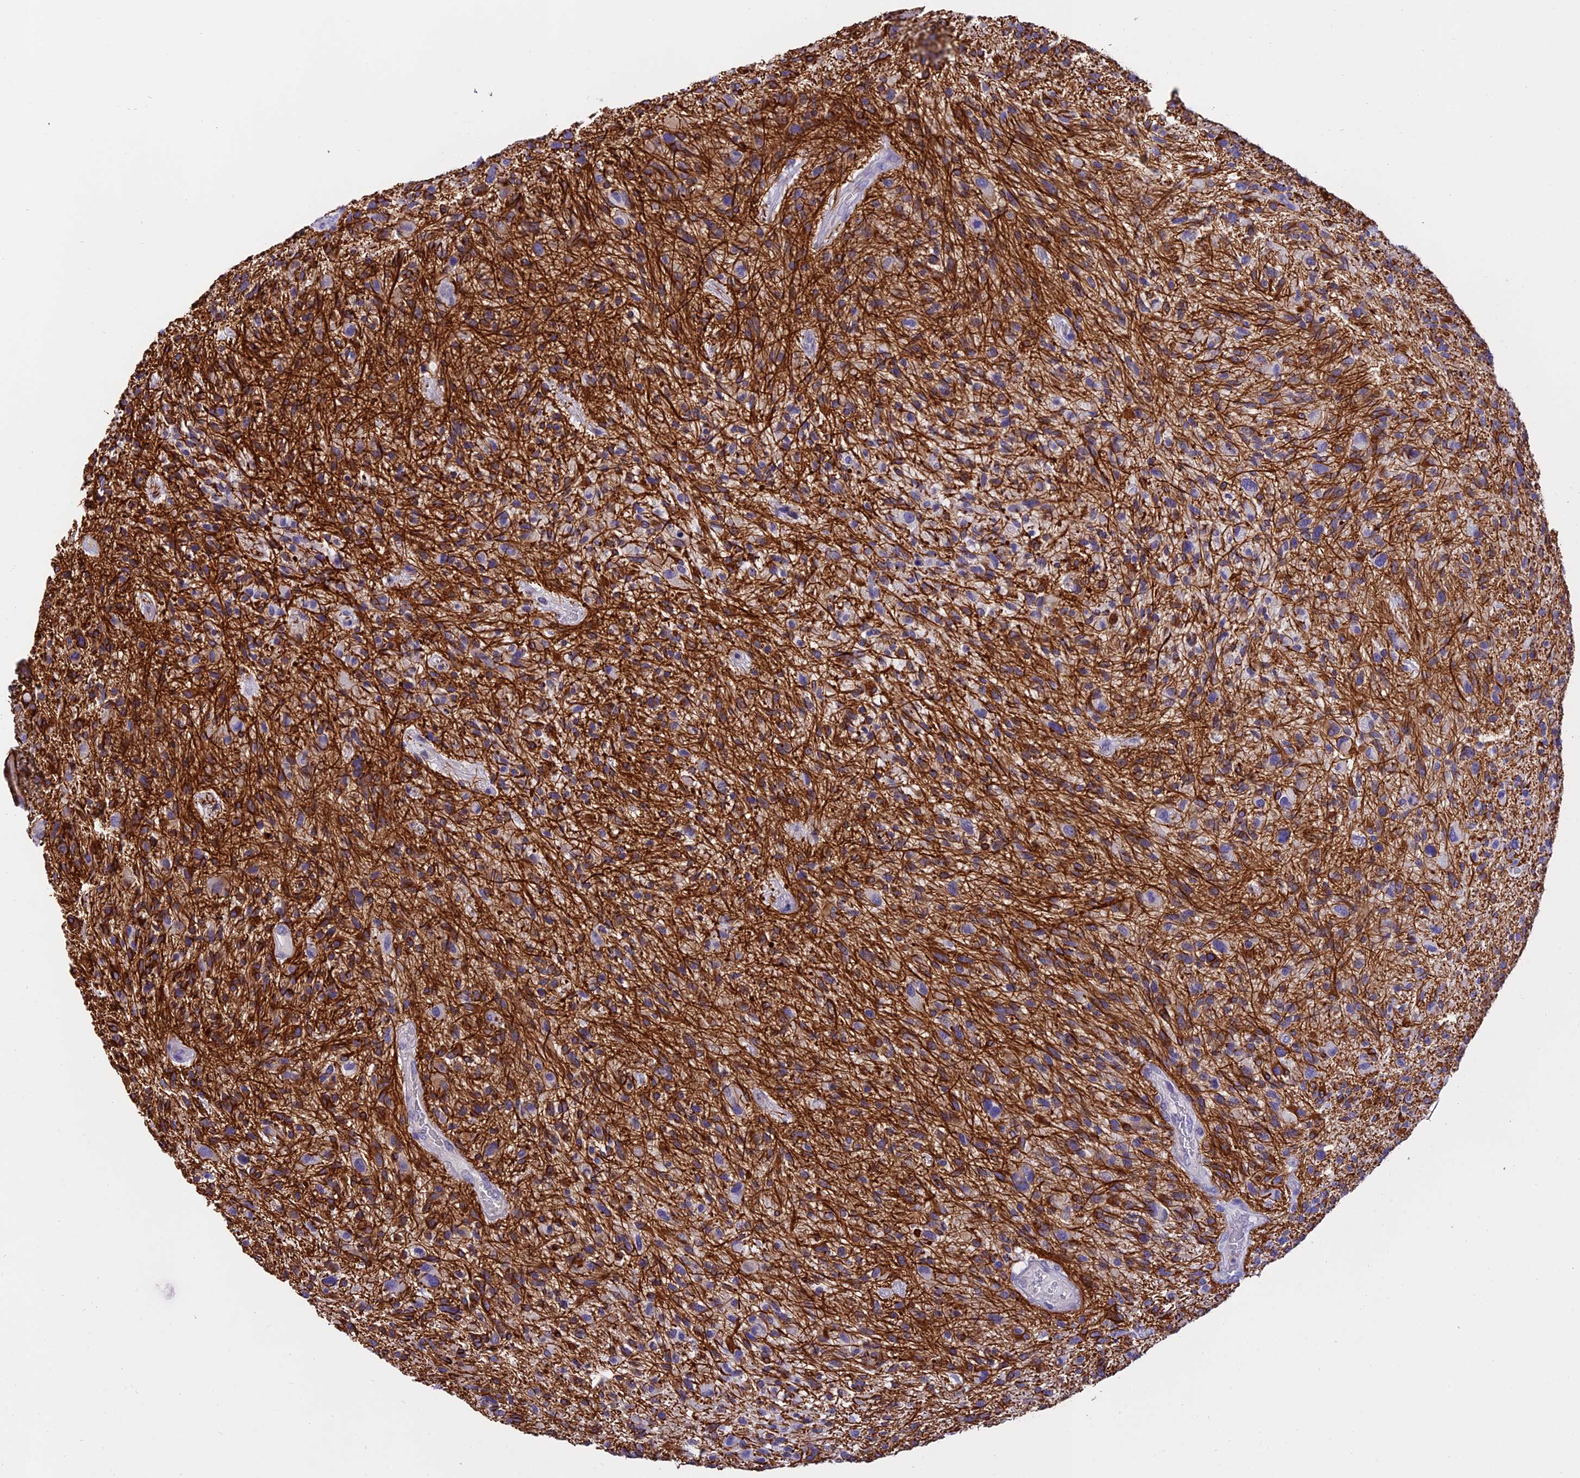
{"staining": {"intensity": "weak", "quantity": "<25%", "location": "cytoplasmic/membranous"}, "tissue": "glioma", "cell_type": "Tumor cells", "image_type": "cancer", "snomed": [{"axis": "morphology", "description": "Glioma, malignant, High grade"}, {"axis": "topography", "description": "Brain"}], "caption": "There is no significant positivity in tumor cells of high-grade glioma (malignant). (Immunohistochemistry, brightfield microscopy, high magnification).", "gene": "C17orf67", "patient": {"sex": "male", "age": 47}}